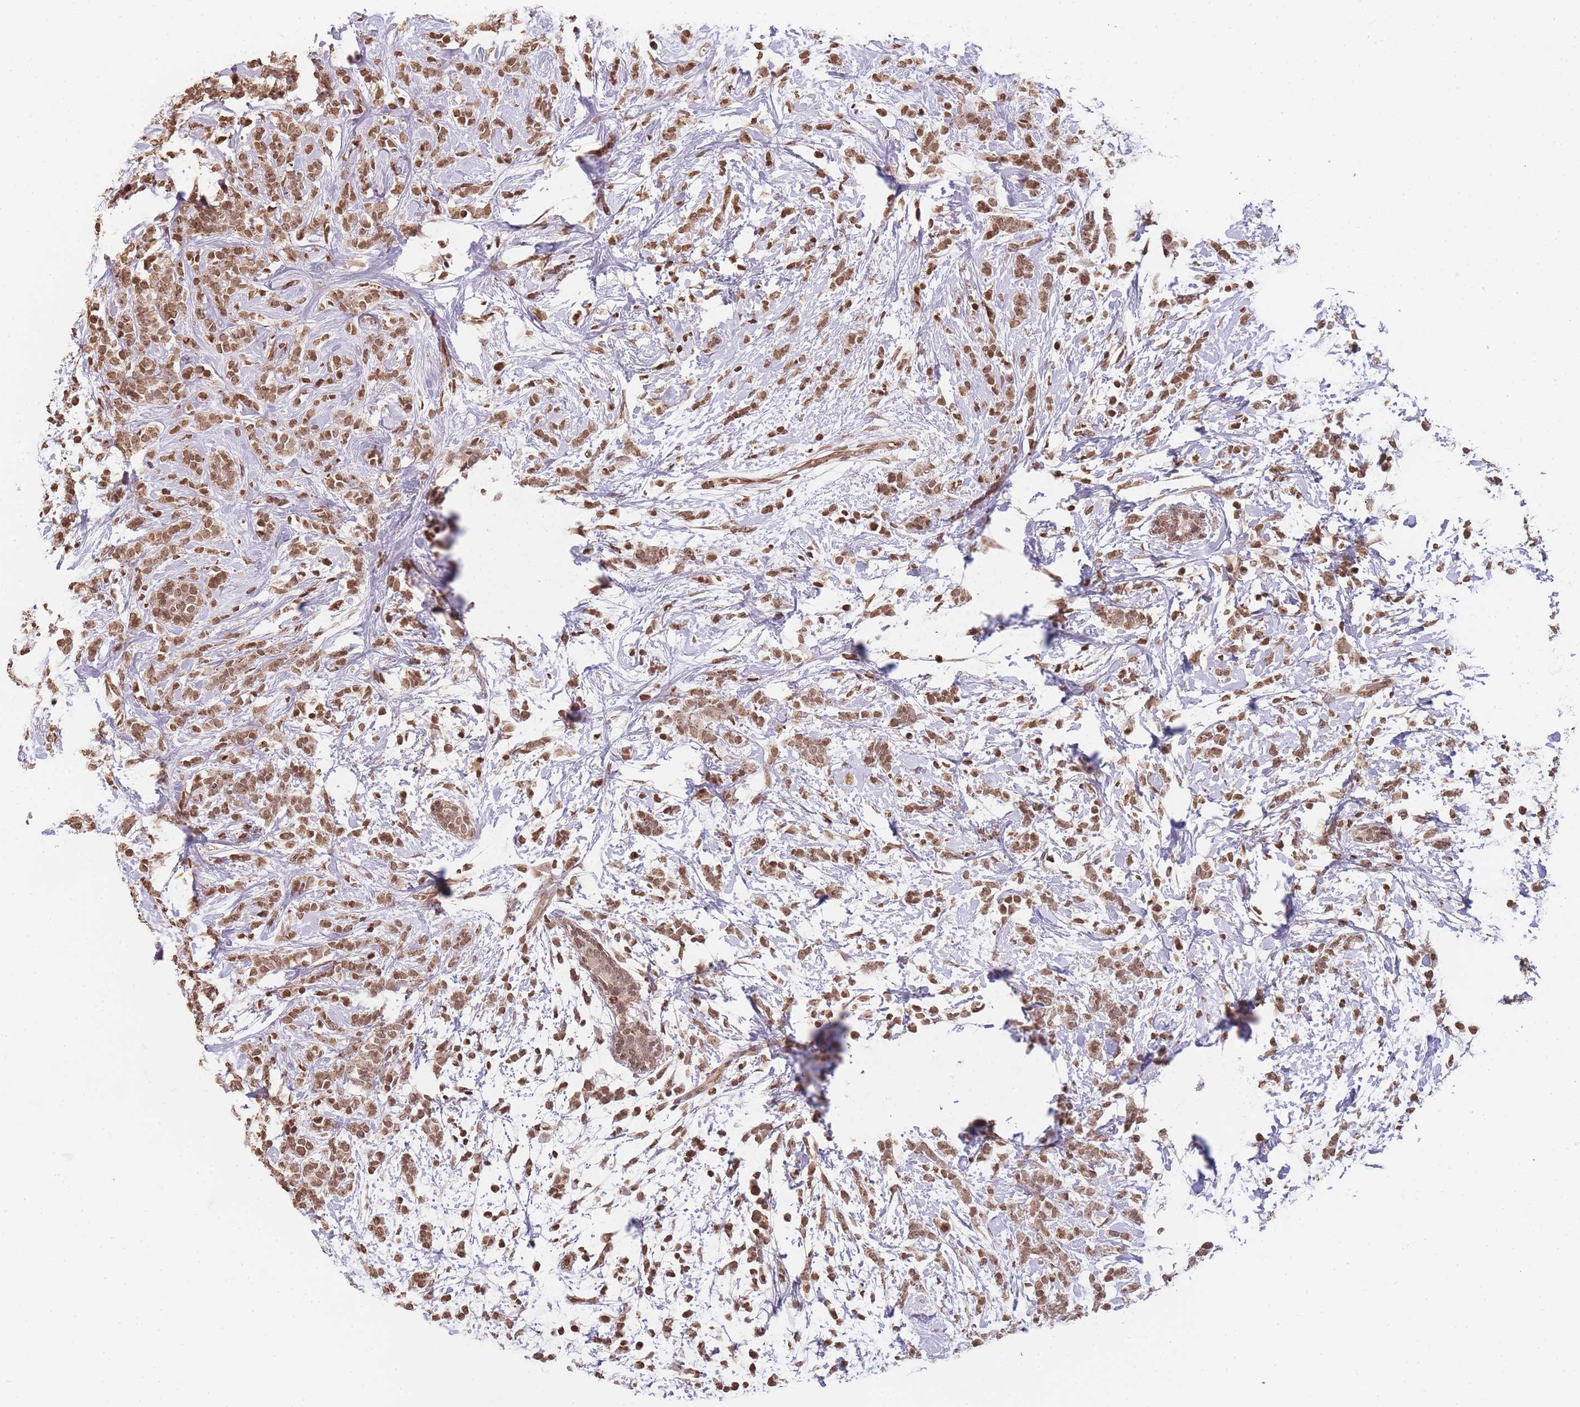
{"staining": {"intensity": "moderate", "quantity": ">75%", "location": "nuclear"}, "tissue": "breast cancer", "cell_type": "Tumor cells", "image_type": "cancer", "snomed": [{"axis": "morphology", "description": "Lobular carcinoma"}, {"axis": "topography", "description": "Breast"}], "caption": "IHC of breast lobular carcinoma demonstrates medium levels of moderate nuclear positivity in about >75% of tumor cells.", "gene": "WWTR1", "patient": {"sex": "female", "age": 58}}